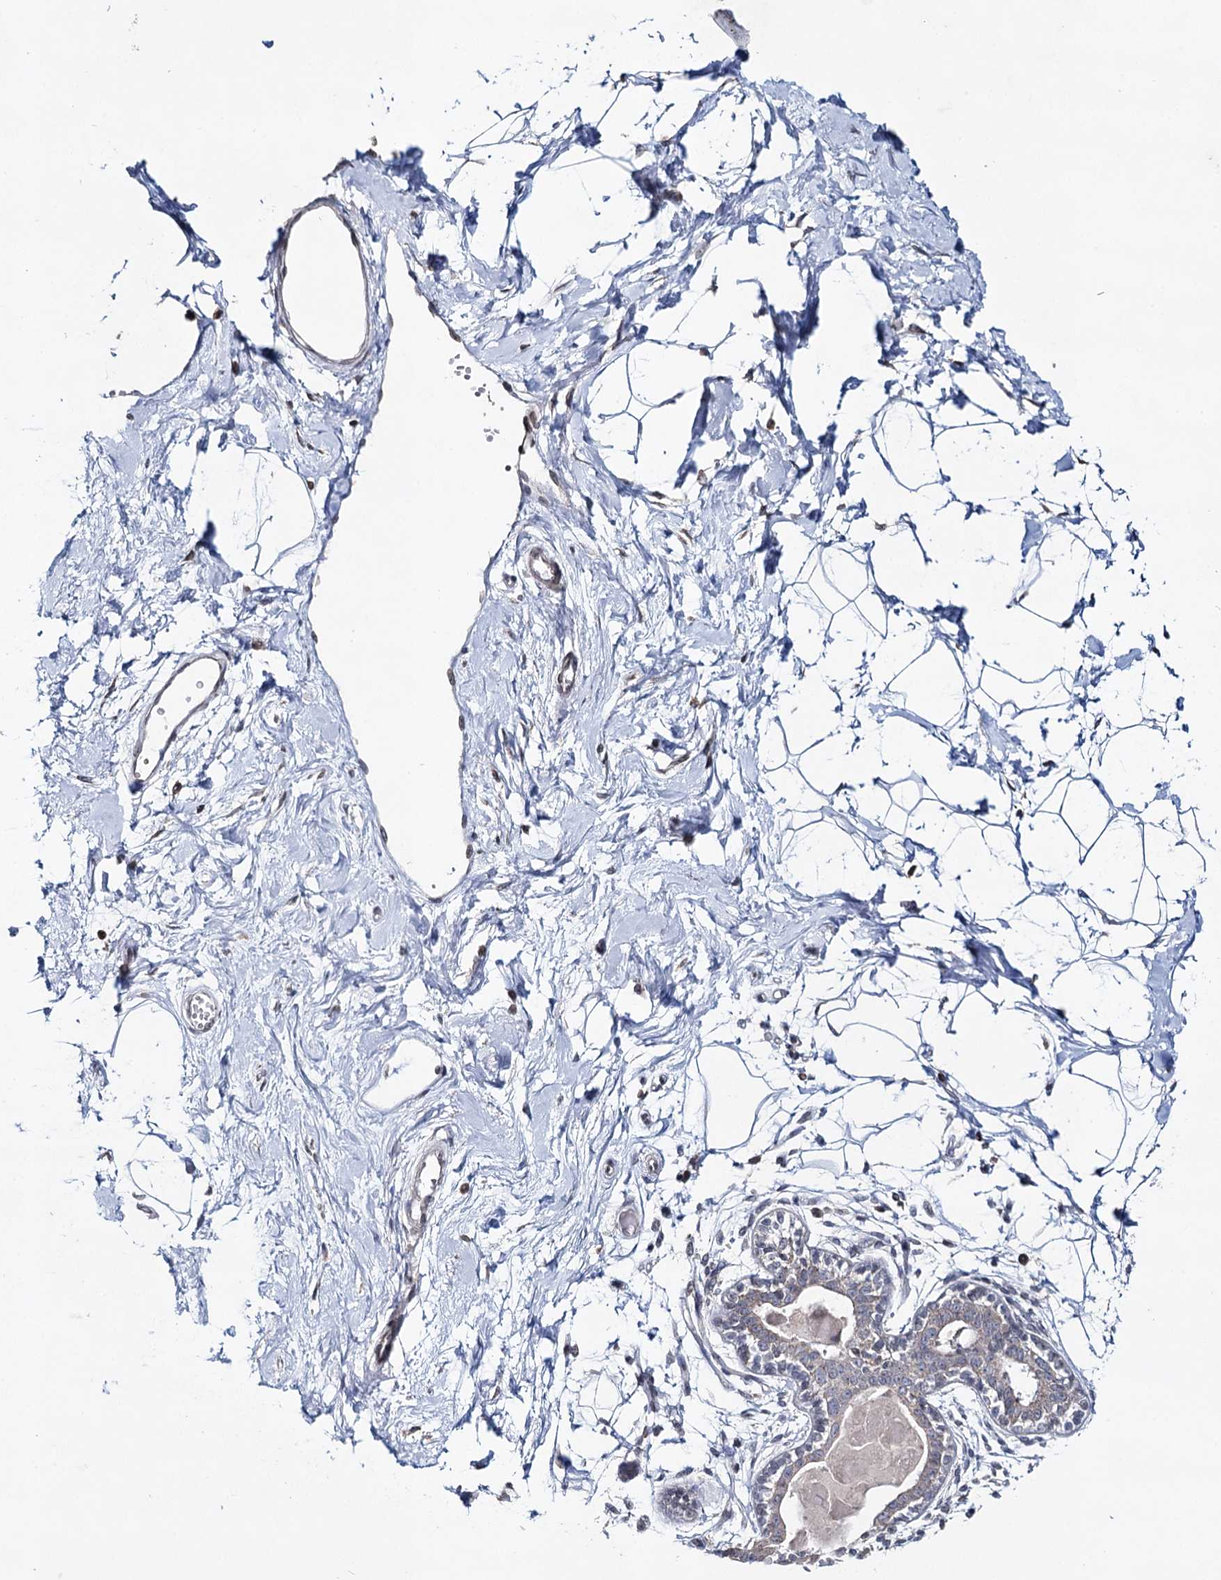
{"staining": {"intensity": "negative", "quantity": "none", "location": "none"}, "tissue": "breast", "cell_type": "Adipocytes", "image_type": "normal", "snomed": [{"axis": "morphology", "description": "Normal tissue, NOS"}, {"axis": "topography", "description": "Breast"}], "caption": "Adipocytes are negative for brown protein staining in unremarkable breast. (Immunohistochemistry, brightfield microscopy, high magnification).", "gene": "ICOS", "patient": {"sex": "female", "age": 45}}